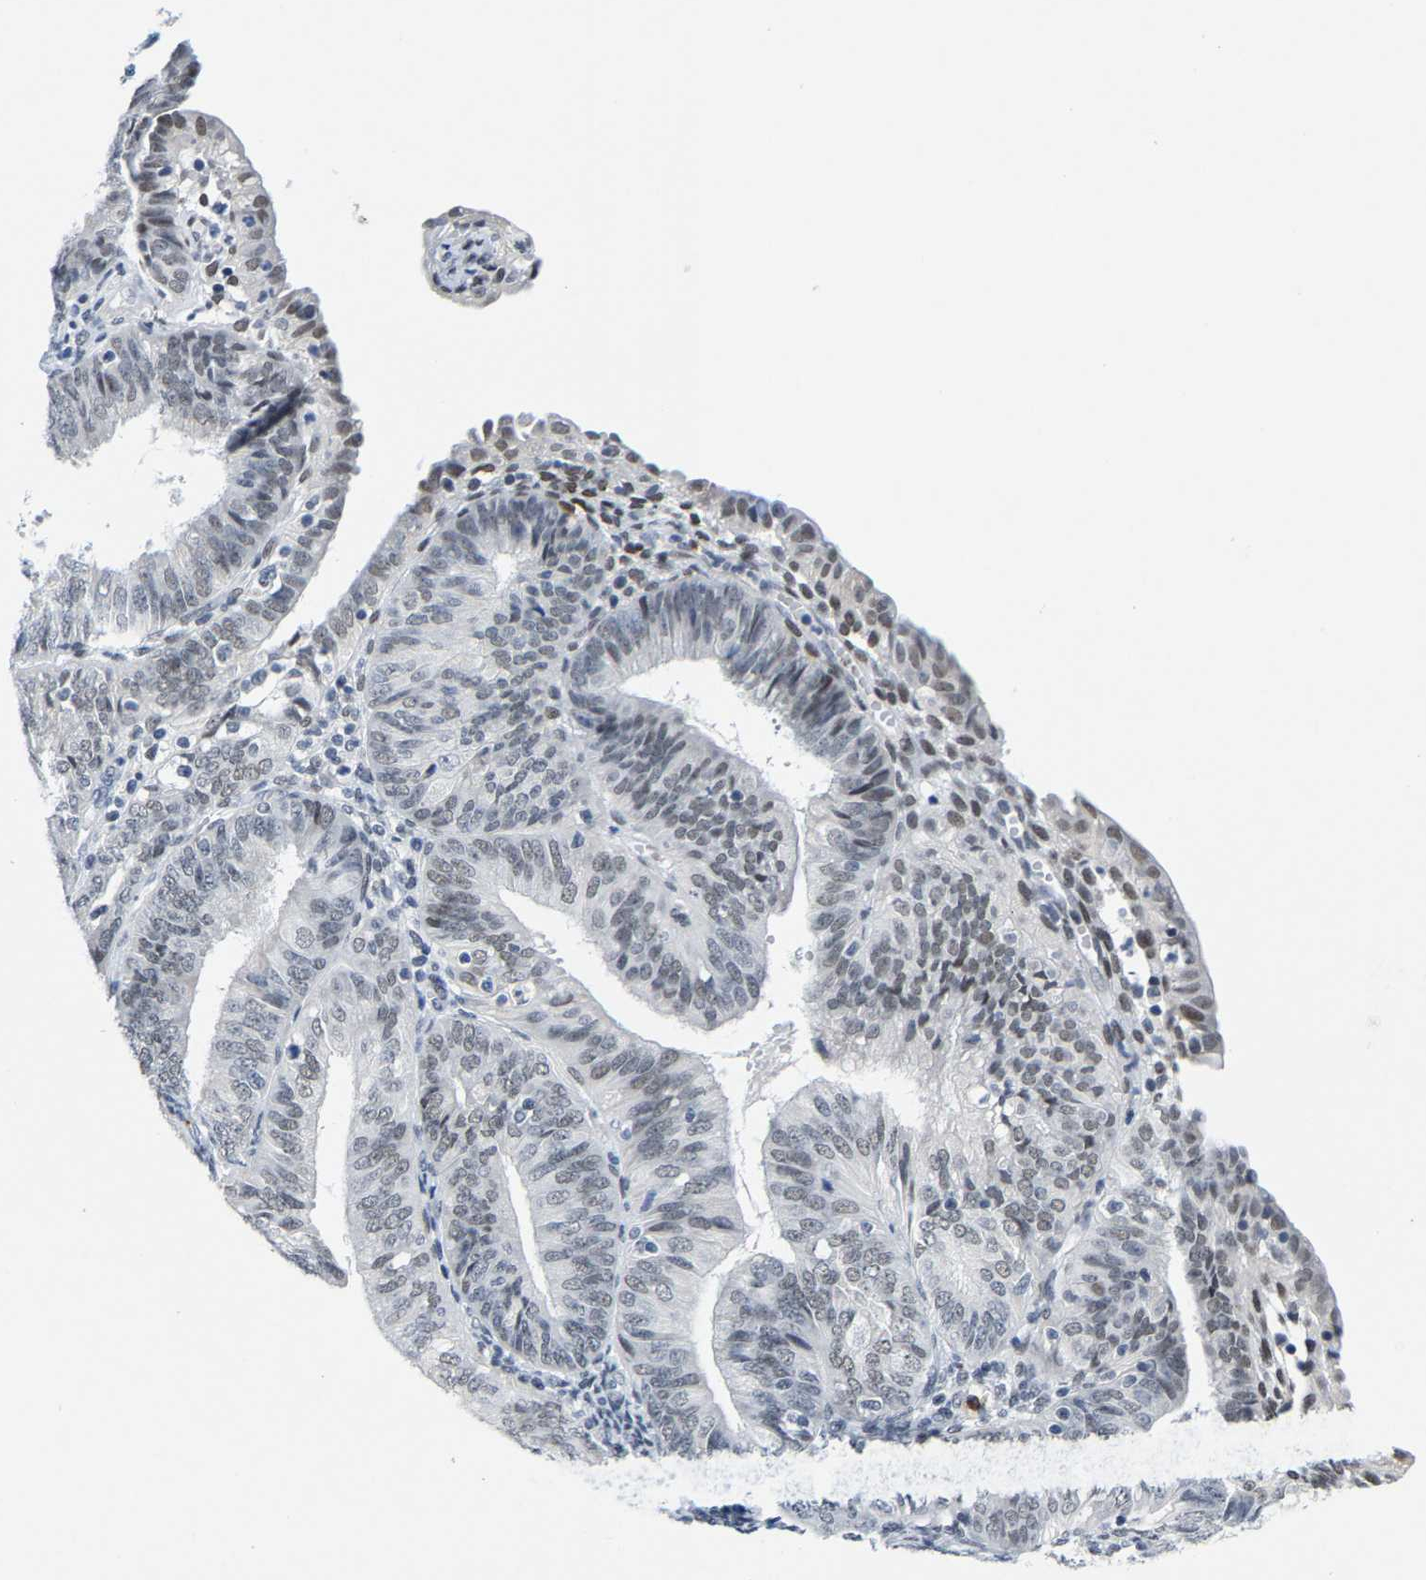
{"staining": {"intensity": "weak", "quantity": "<25%", "location": "nuclear"}, "tissue": "endometrial cancer", "cell_type": "Tumor cells", "image_type": "cancer", "snomed": [{"axis": "morphology", "description": "Adenocarcinoma, NOS"}, {"axis": "topography", "description": "Endometrium"}], "caption": "An immunohistochemistry (IHC) photomicrograph of endometrial cancer is shown. There is no staining in tumor cells of endometrial cancer.", "gene": "SETD1B", "patient": {"sex": "female", "age": 58}}